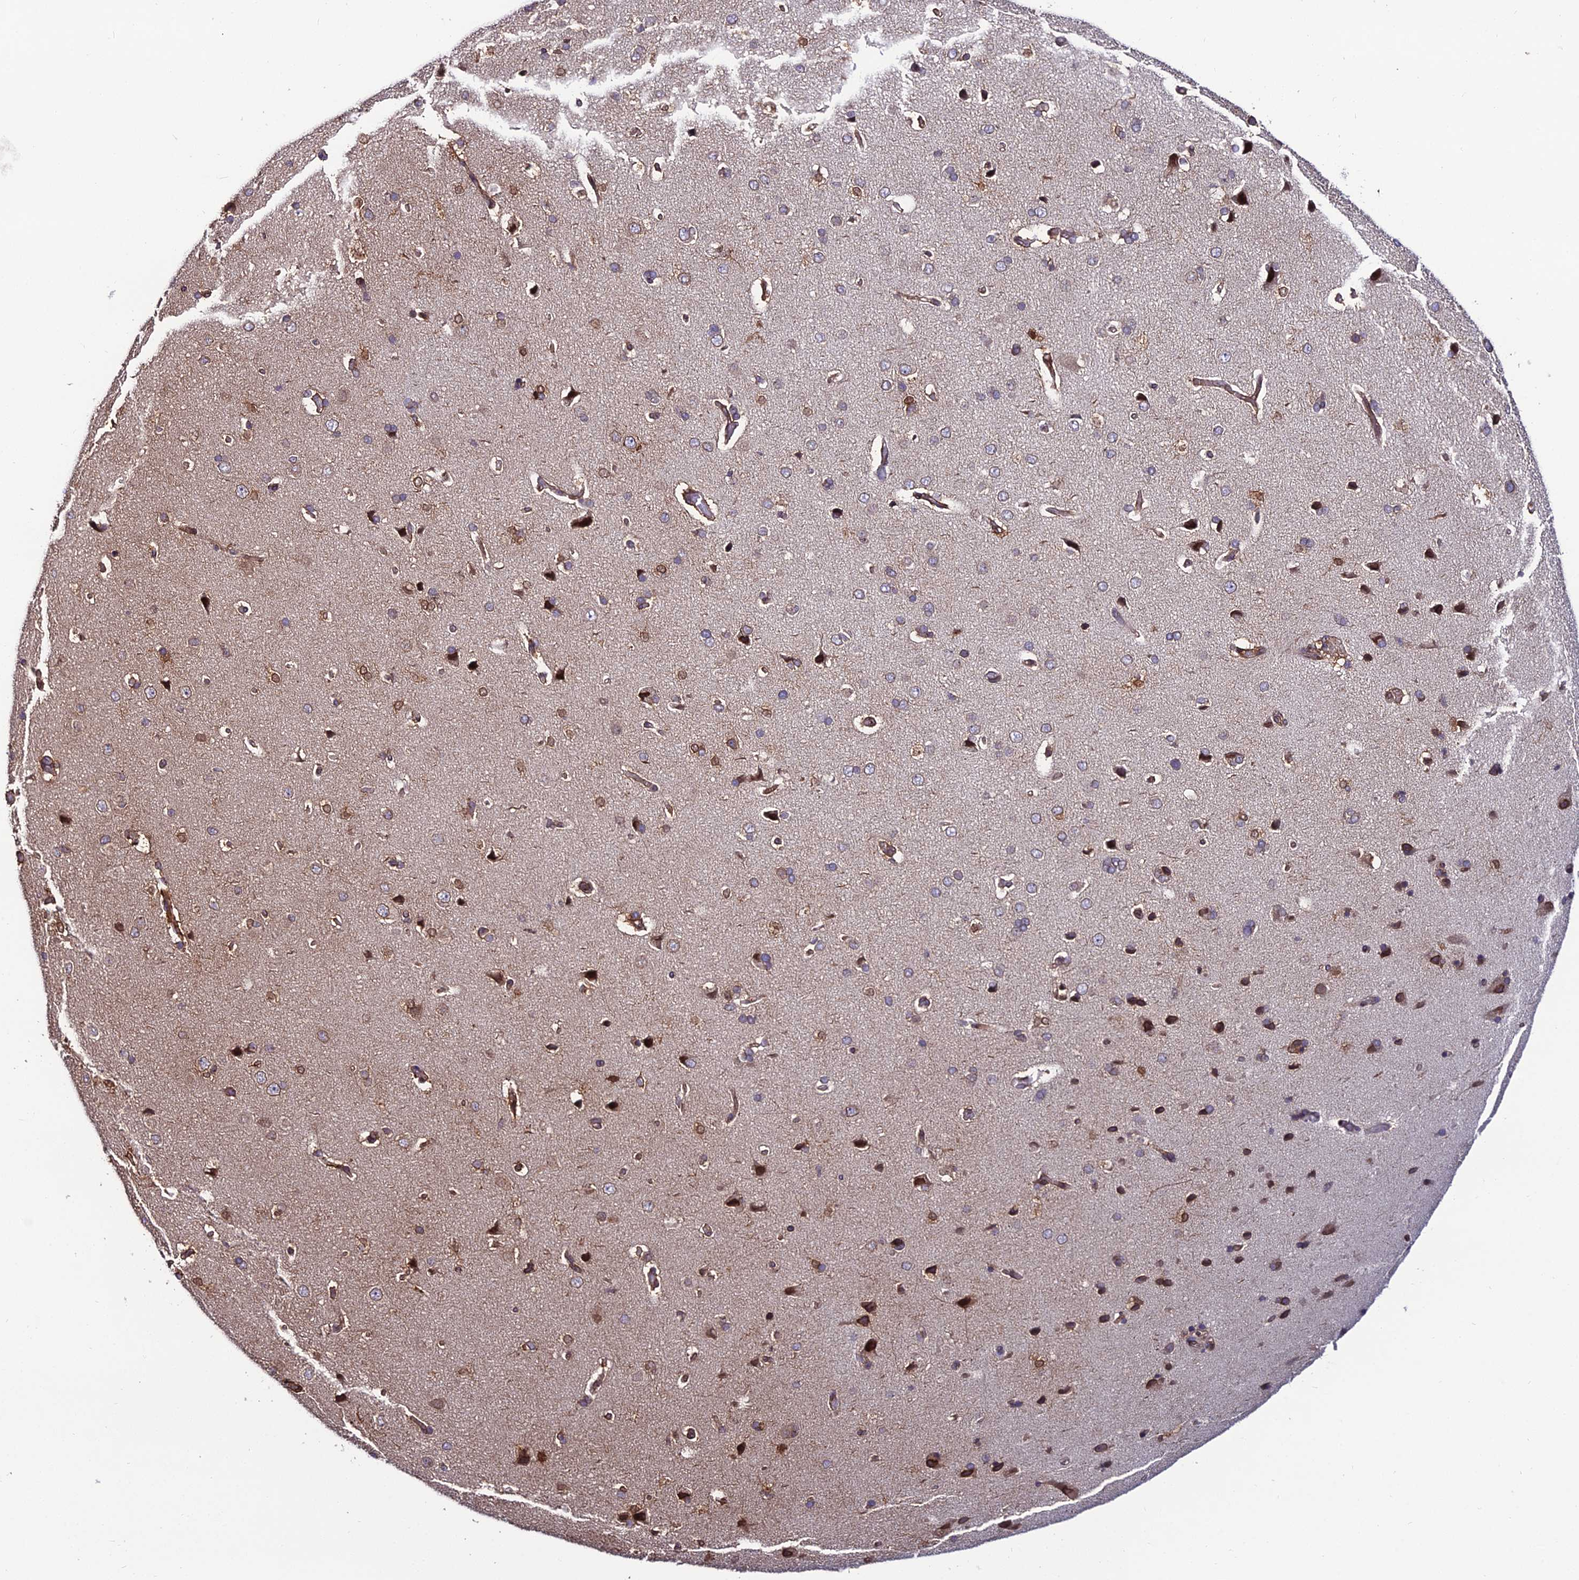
{"staining": {"intensity": "moderate", "quantity": "25%-75%", "location": "cytoplasmic/membranous"}, "tissue": "cerebral cortex", "cell_type": "Endothelial cells", "image_type": "normal", "snomed": [{"axis": "morphology", "description": "Normal tissue, NOS"}, {"axis": "topography", "description": "Cerebral cortex"}], "caption": "This is a photomicrograph of immunohistochemistry (IHC) staining of unremarkable cerebral cortex, which shows moderate expression in the cytoplasmic/membranous of endothelial cells.", "gene": "DDX19A", "patient": {"sex": "male", "age": 62}}